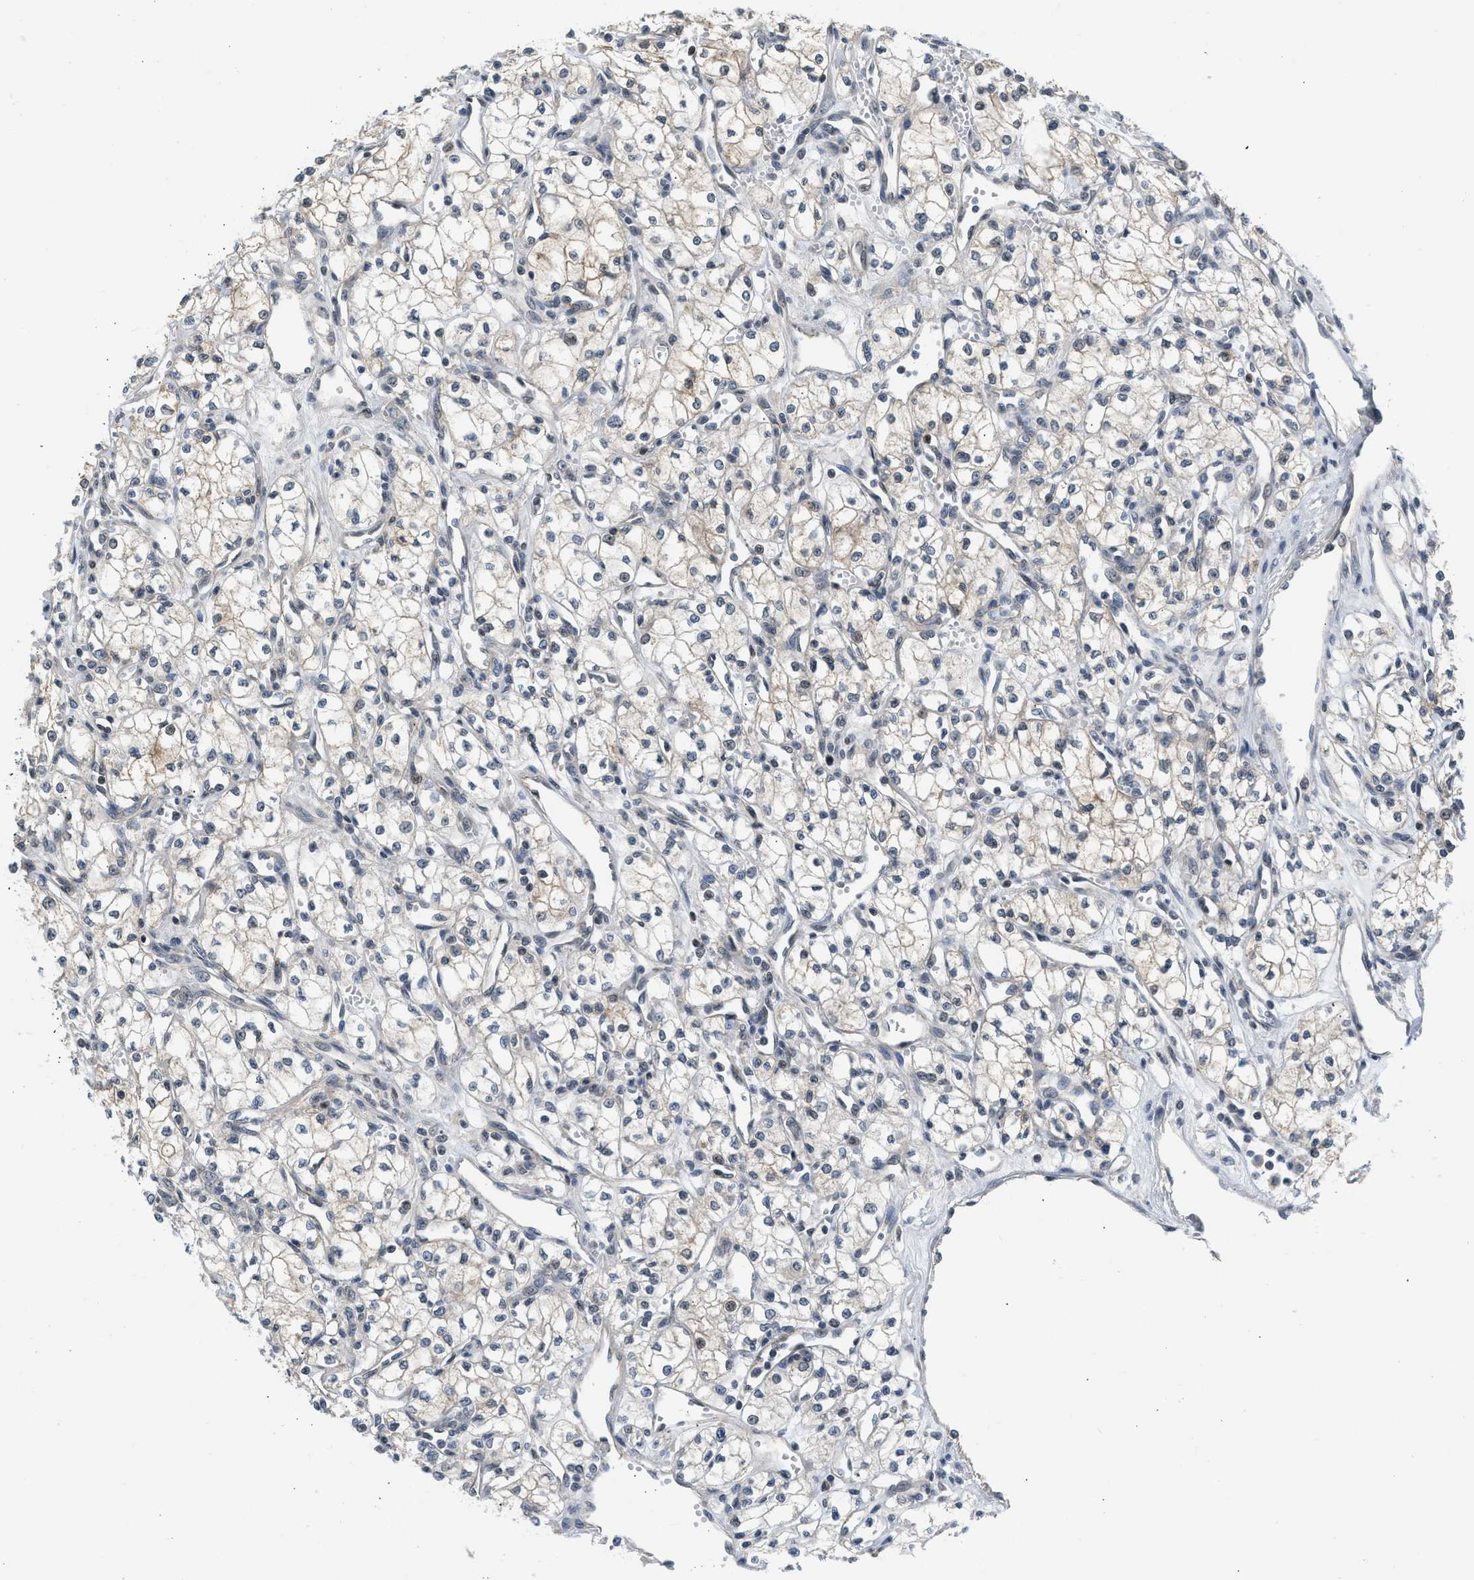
{"staining": {"intensity": "weak", "quantity": "<25%", "location": "cytoplasmic/membranous"}, "tissue": "renal cancer", "cell_type": "Tumor cells", "image_type": "cancer", "snomed": [{"axis": "morphology", "description": "Adenocarcinoma, NOS"}, {"axis": "topography", "description": "Kidney"}], "caption": "Tumor cells show no significant expression in renal cancer (adenocarcinoma). (DAB (3,3'-diaminobenzidine) immunohistochemistry with hematoxylin counter stain).", "gene": "OLIG3", "patient": {"sex": "male", "age": 59}}